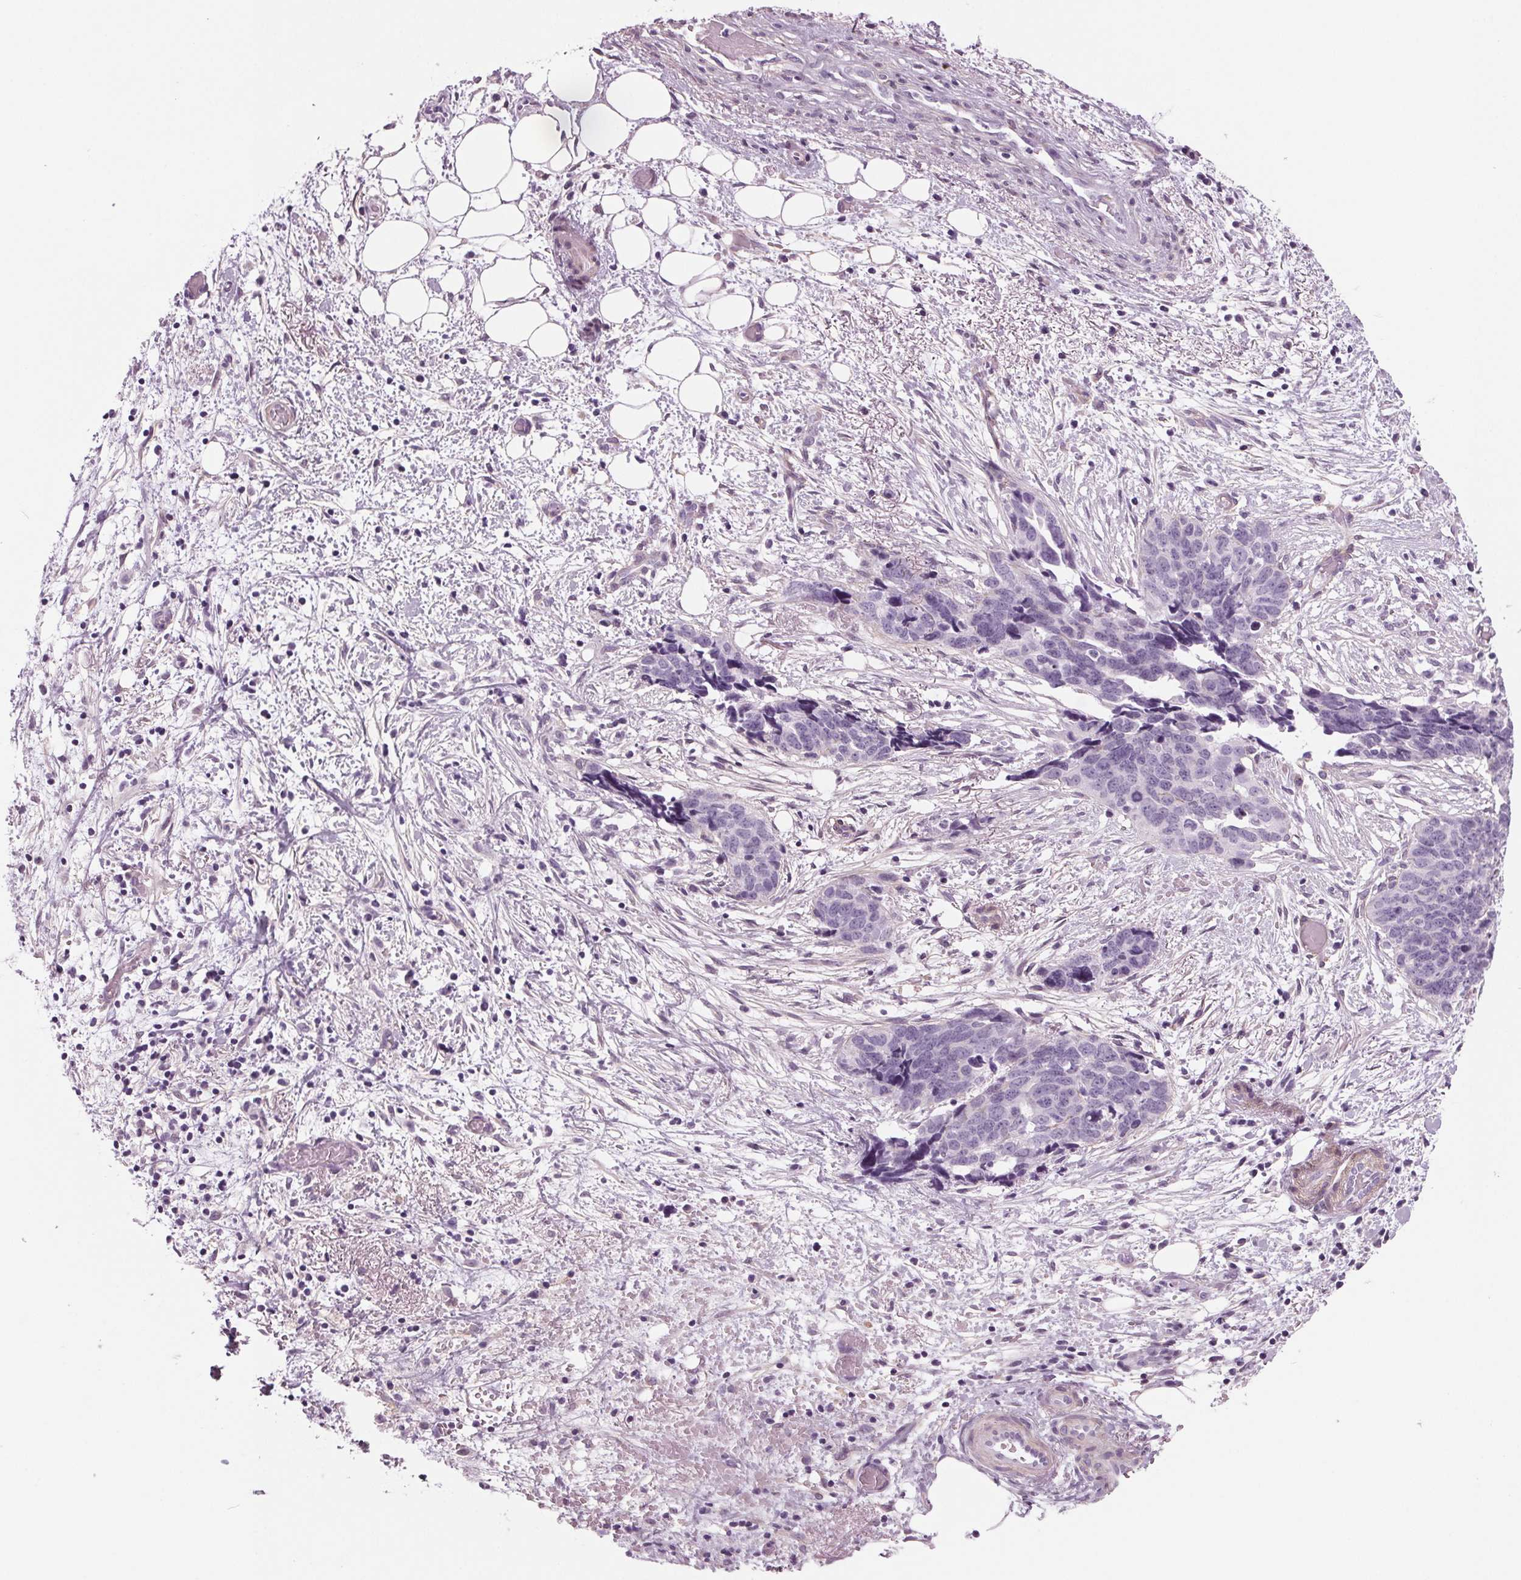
{"staining": {"intensity": "negative", "quantity": "none", "location": "none"}, "tissue": "ovarian cancer", "cell_type": "Tumor cells", "image_type": "cancer", "snomed": [{"axis": "morphology", "description": "Cystadenocarcinoma, serous, NOS"}, {"axis": "topography", "description": "Ovary"}], "caption": "A histopathology image of human ovarian cancer is negative for staining in tumor cells.", "gene": "BHLHE22", "patient": {"sex": "female", "age": 69}}